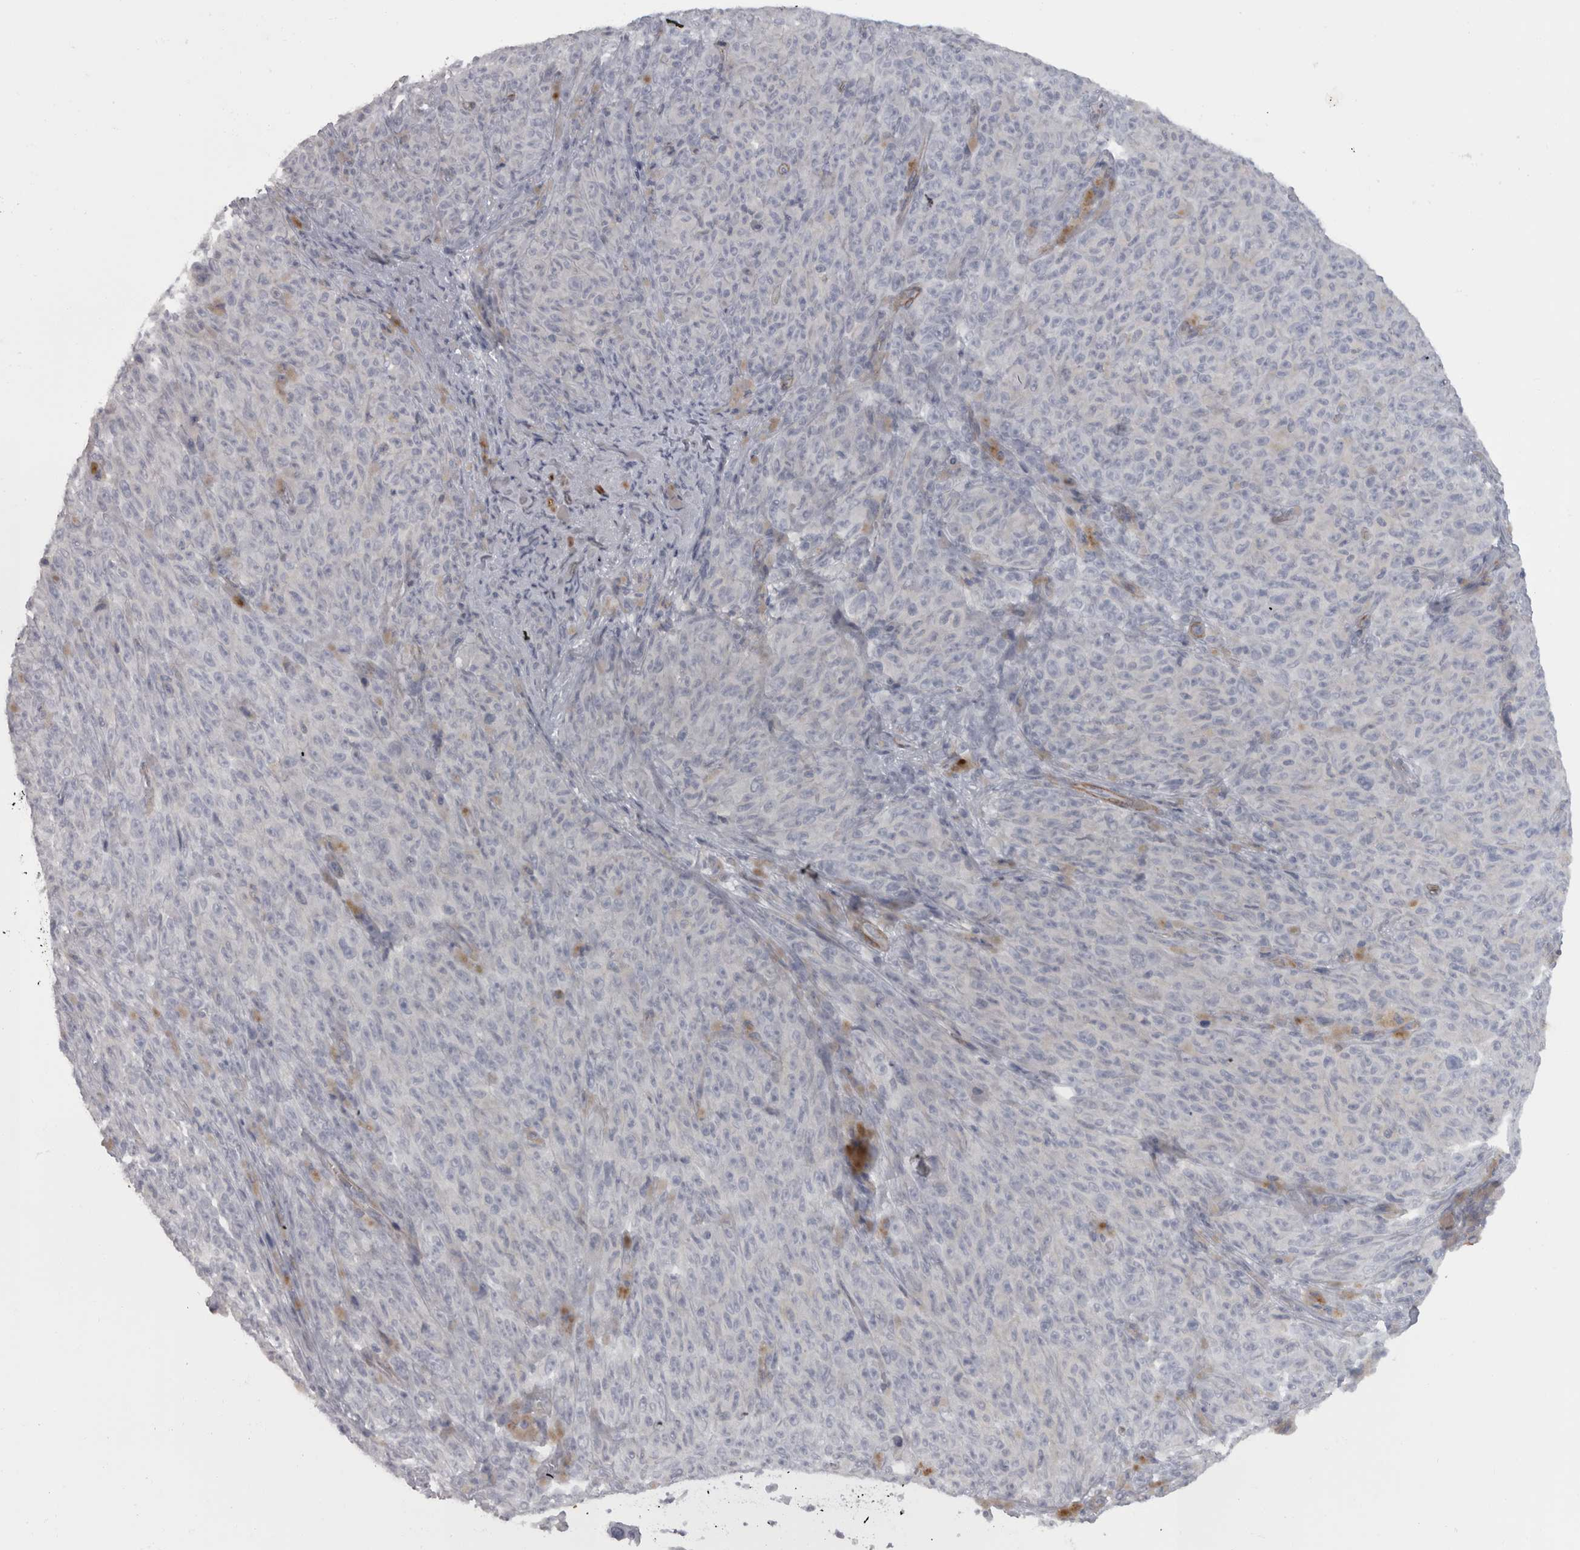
{"staining": {"intensity": "negative", "quantity": "none", "location": "none"}, "tissue": "melanoma", "cell_type": "Tumor cells", "image_type": "cancer", "snomed": [{"axis": "morphology", "description": "Malignant melanoma, NOS"}, {"axis": "topography", "description": "Skin"}], "caption": "Photomicrograph shows no protein positivity in tumor cells of malignant melanoma tissue.", "gene": "PPP1R12B", "patient": {"sex": "female", "age": 82}}